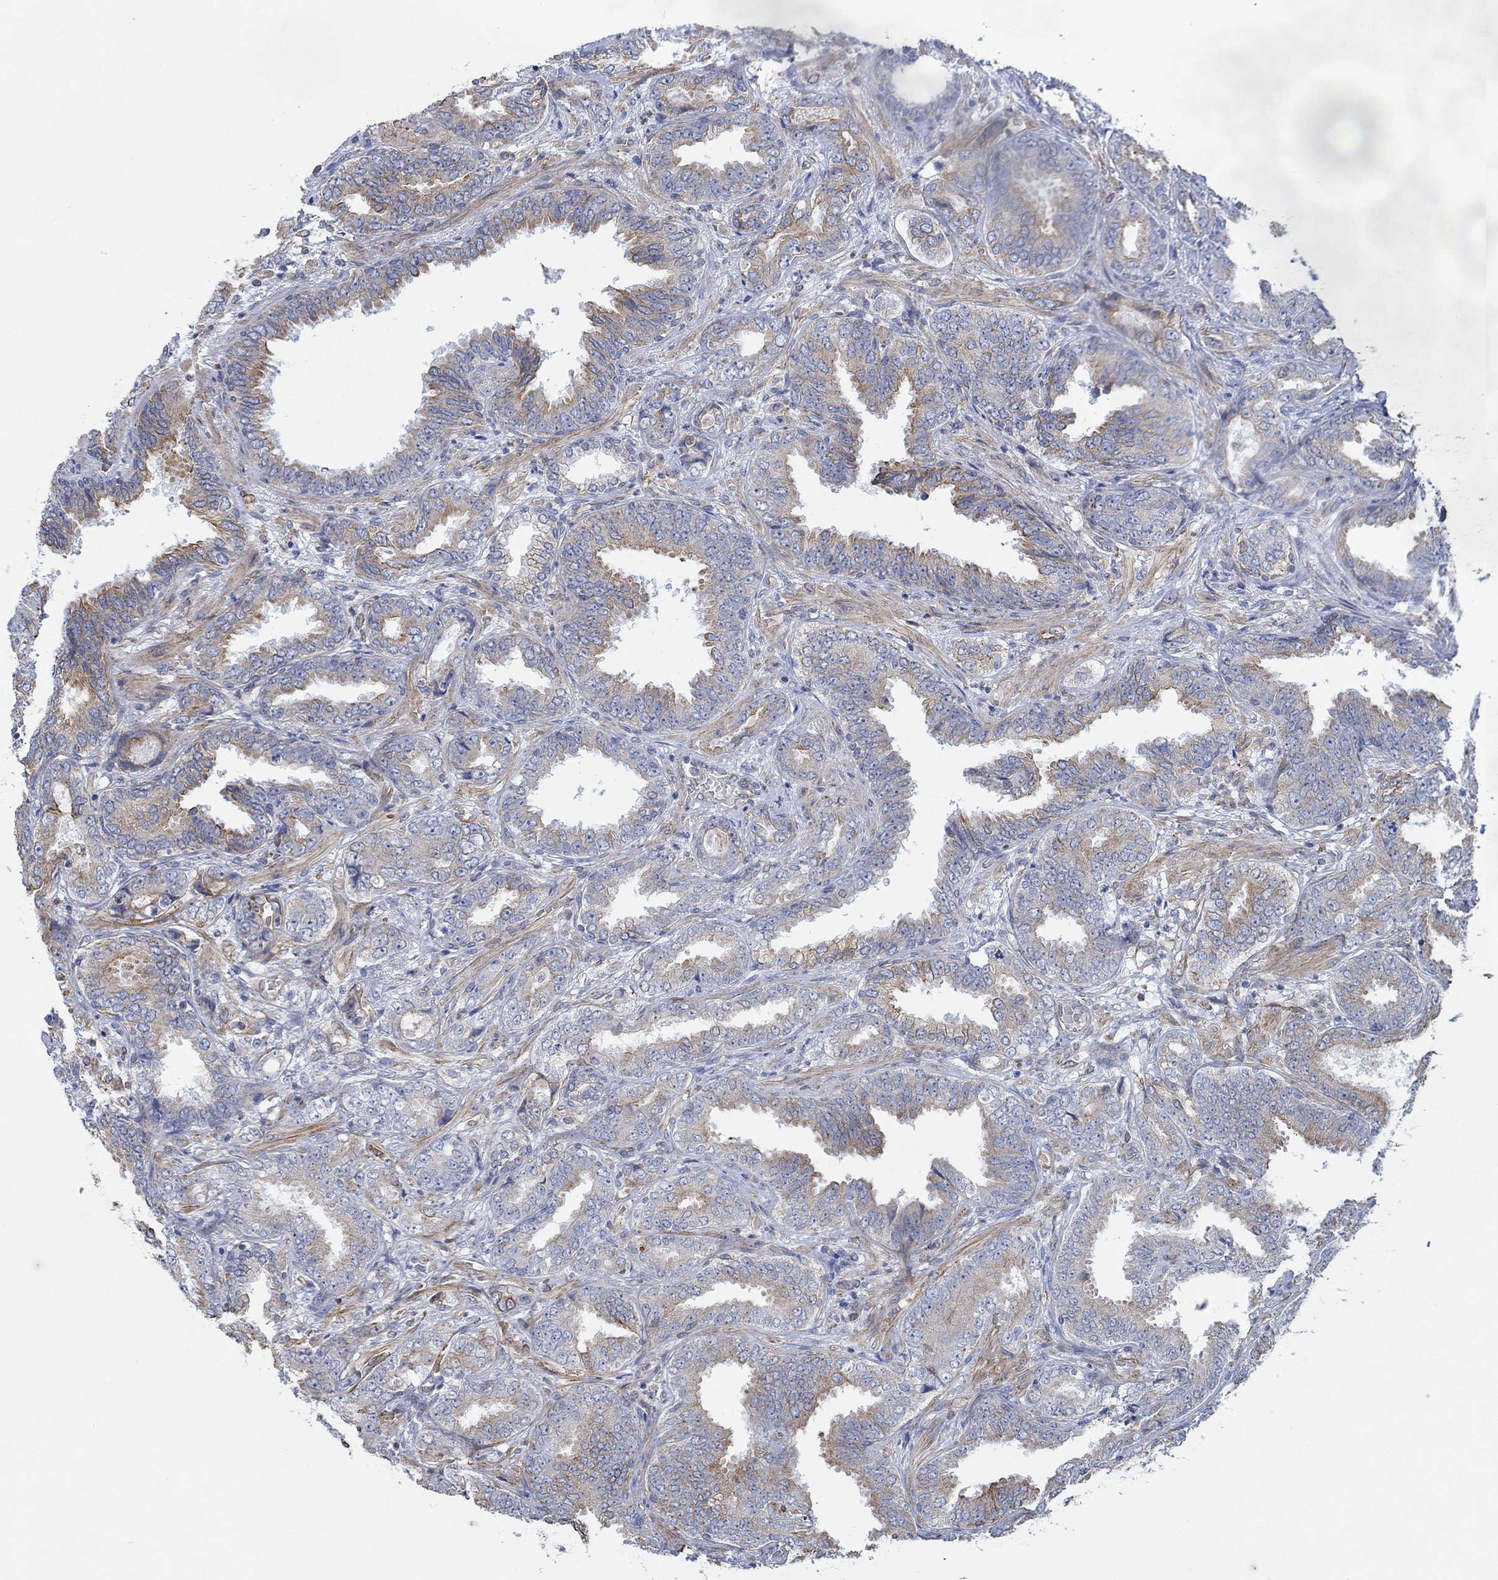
{"staining": {"intensity": "moderate", "quantity": "<25%", "location": "cytoplasmic/membranous"}, "tissue": "prostate cancer", "cell_type": "Tumor cells", "image_type": "cancer", "snomed": [{"axis": "morphology", "description": "Adenocarcinoma, Low grade"}, {"axis": "topography", "description": "Prostate"}], "caption": "Protein expression analysis of human prostate low-grade adenocarcinoma reveals moderate cytoplasmic/membranous expression in approximately <25% of tumor cells.", "gene": "STC2", "patient": {"sex": "male", "age": 68}}